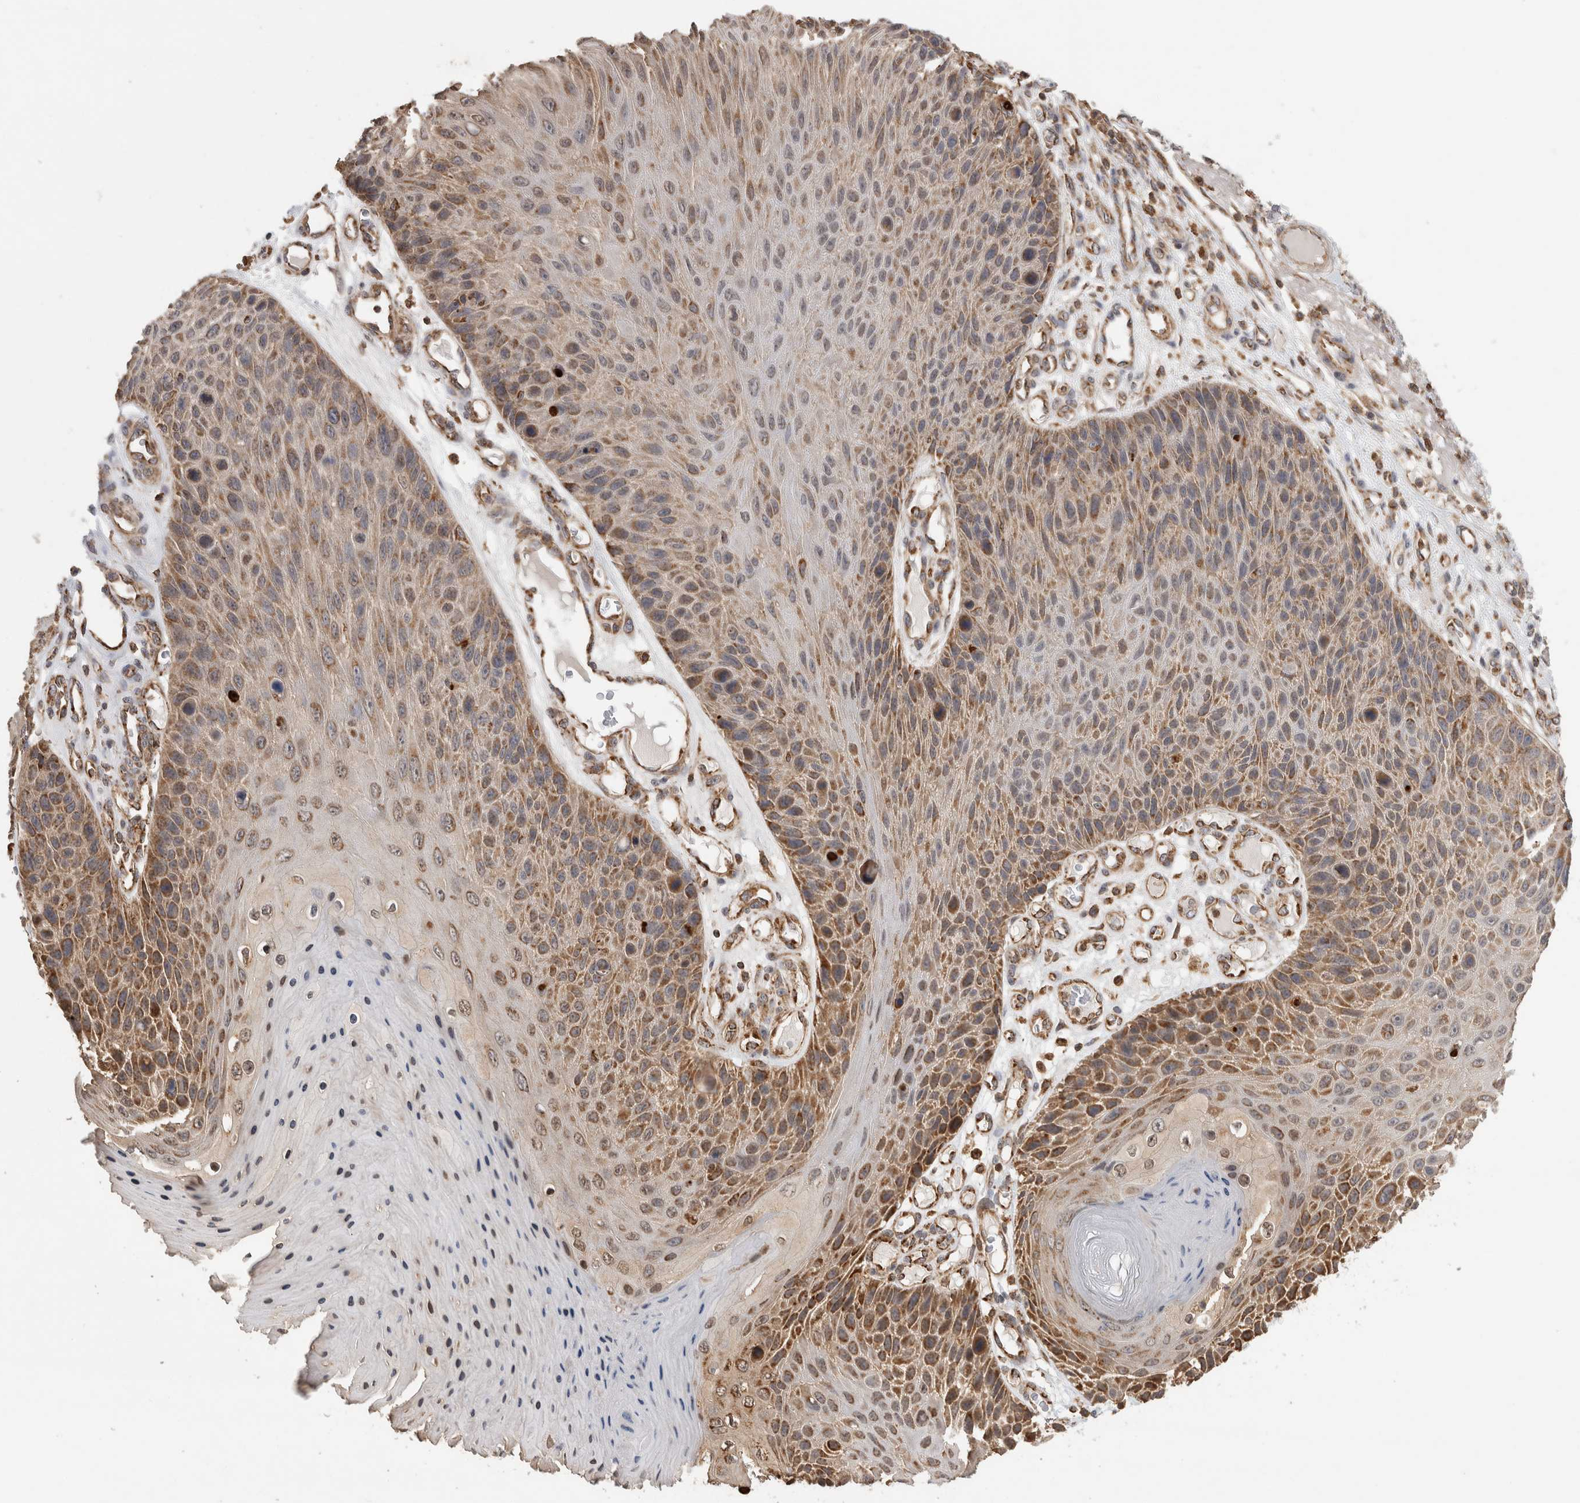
{"staining": {"intensity": "strong", "quantity": "25%-75%", "location": "cytoplasmic/membranous"}, "tissue": "skin cancer", "cell_type": "Tumor cells", "image_type": "cancer", "snomed": [{"axis": "morphology", "description": "Squamous cell carcinoma, NOS"}, {"axis": "topography", "description": "Skin"}], "caption": "This is an image of IHC staining of skin cancer (squamous cell carcinoma), which shows strong staining in the cytoplasmic/membranous of tumor cells.", "gene": "IMMP2L", "patient": {"sex": "female", "age": 88}}